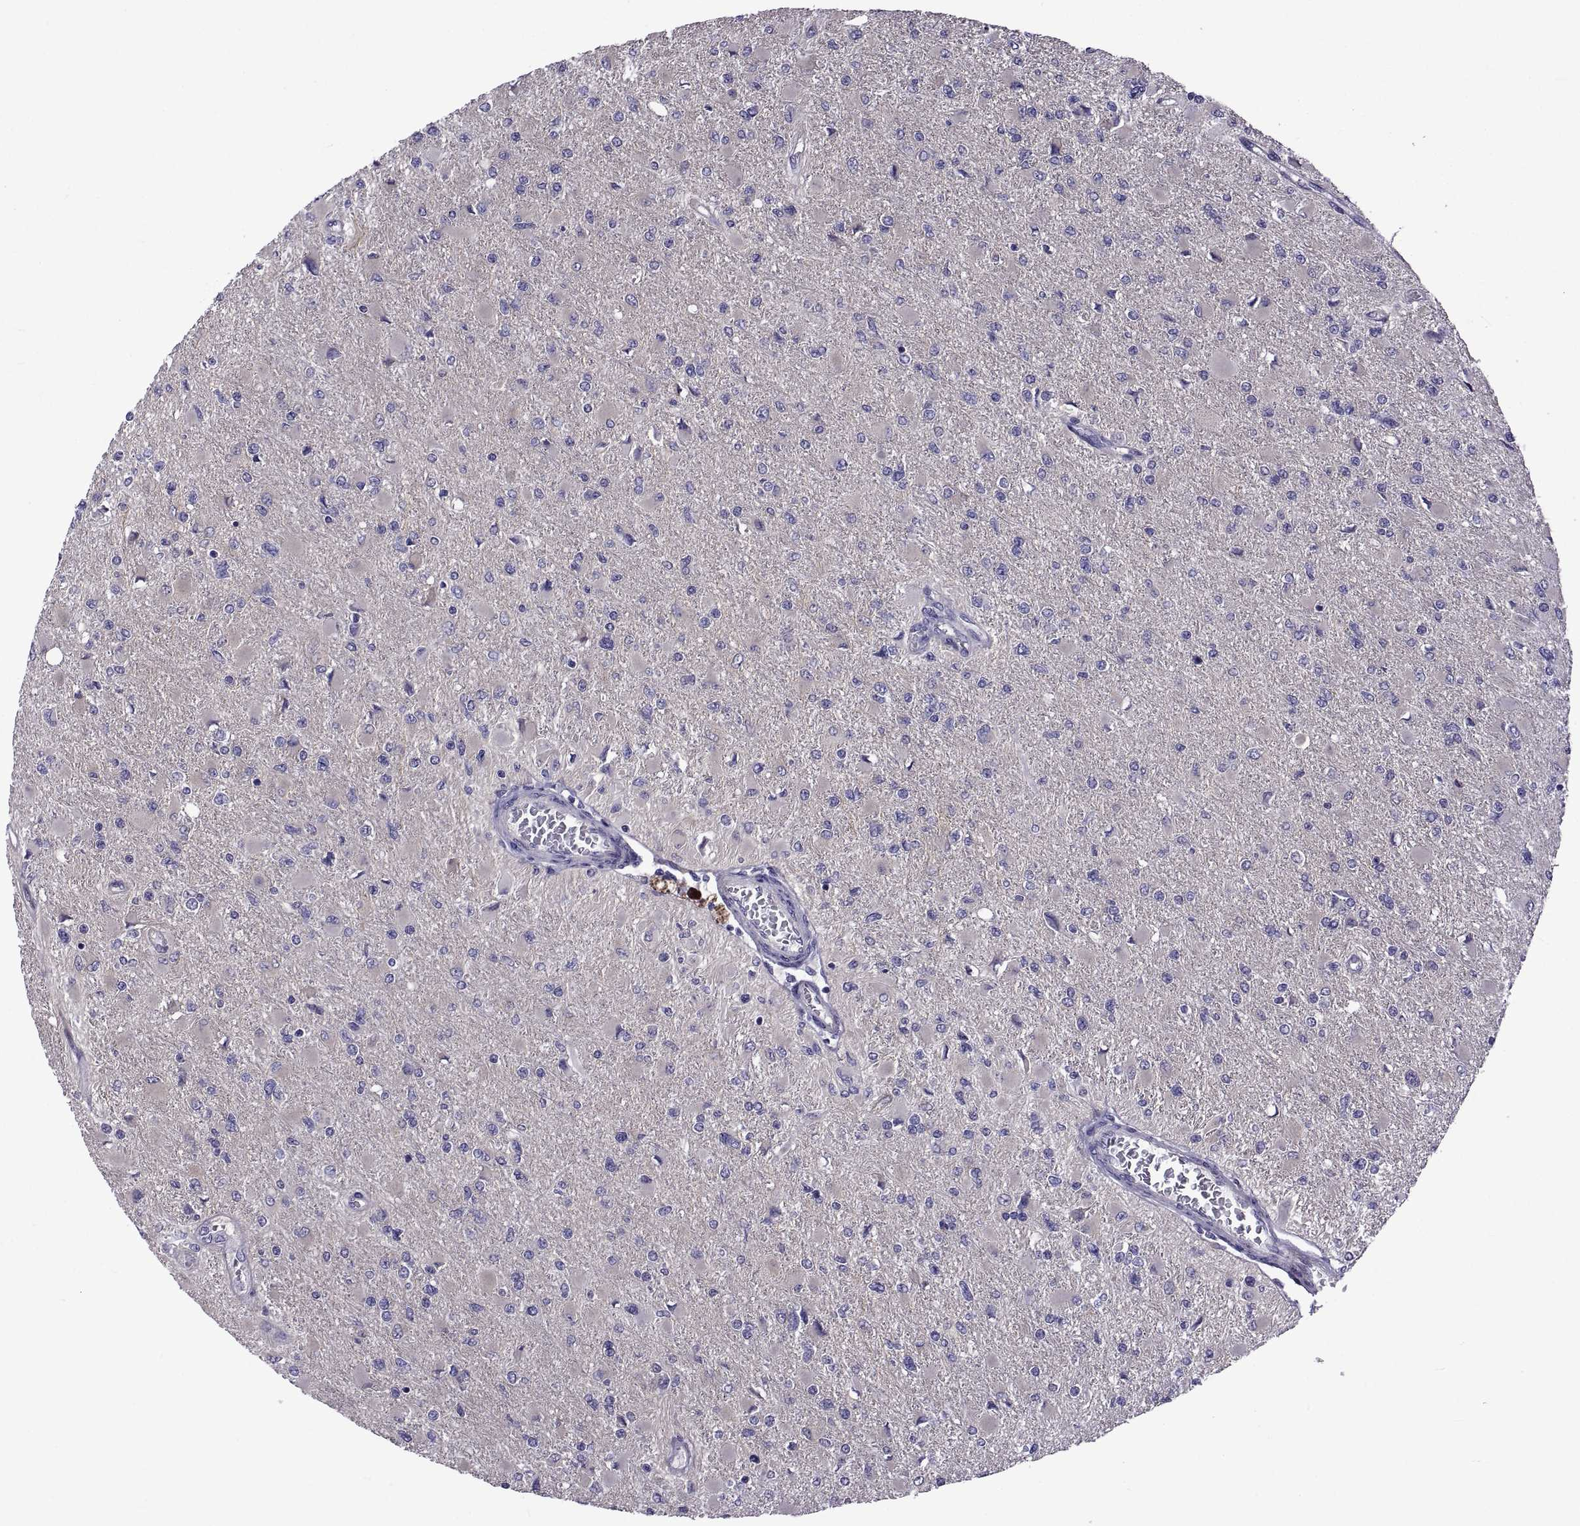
{"staining": {"intensity": "negative", "quantity": "none", "location": "none"}, "tissue": "glioma", "cell_type": "Tumor cells", "image_type": "cancer", "snomed": [{"axis": "morphology", "description": "Glioma, malignant, High grade"}, {"axis": "topography", "description": "Cerebral cortex"}], "caption": "Malignant high-grade glioma was stained to show a protein in brown. There is no significant positivity in tumor cells. The staining was performed using DAB (3,3'-diaminobenzidine) to visualize the protein expression in brown, while the nuclei were stained in blue with hematoxylin (Magnification: 20x).", "gene": "TMC3", "patient": {"sex": "female", "age": 36}}